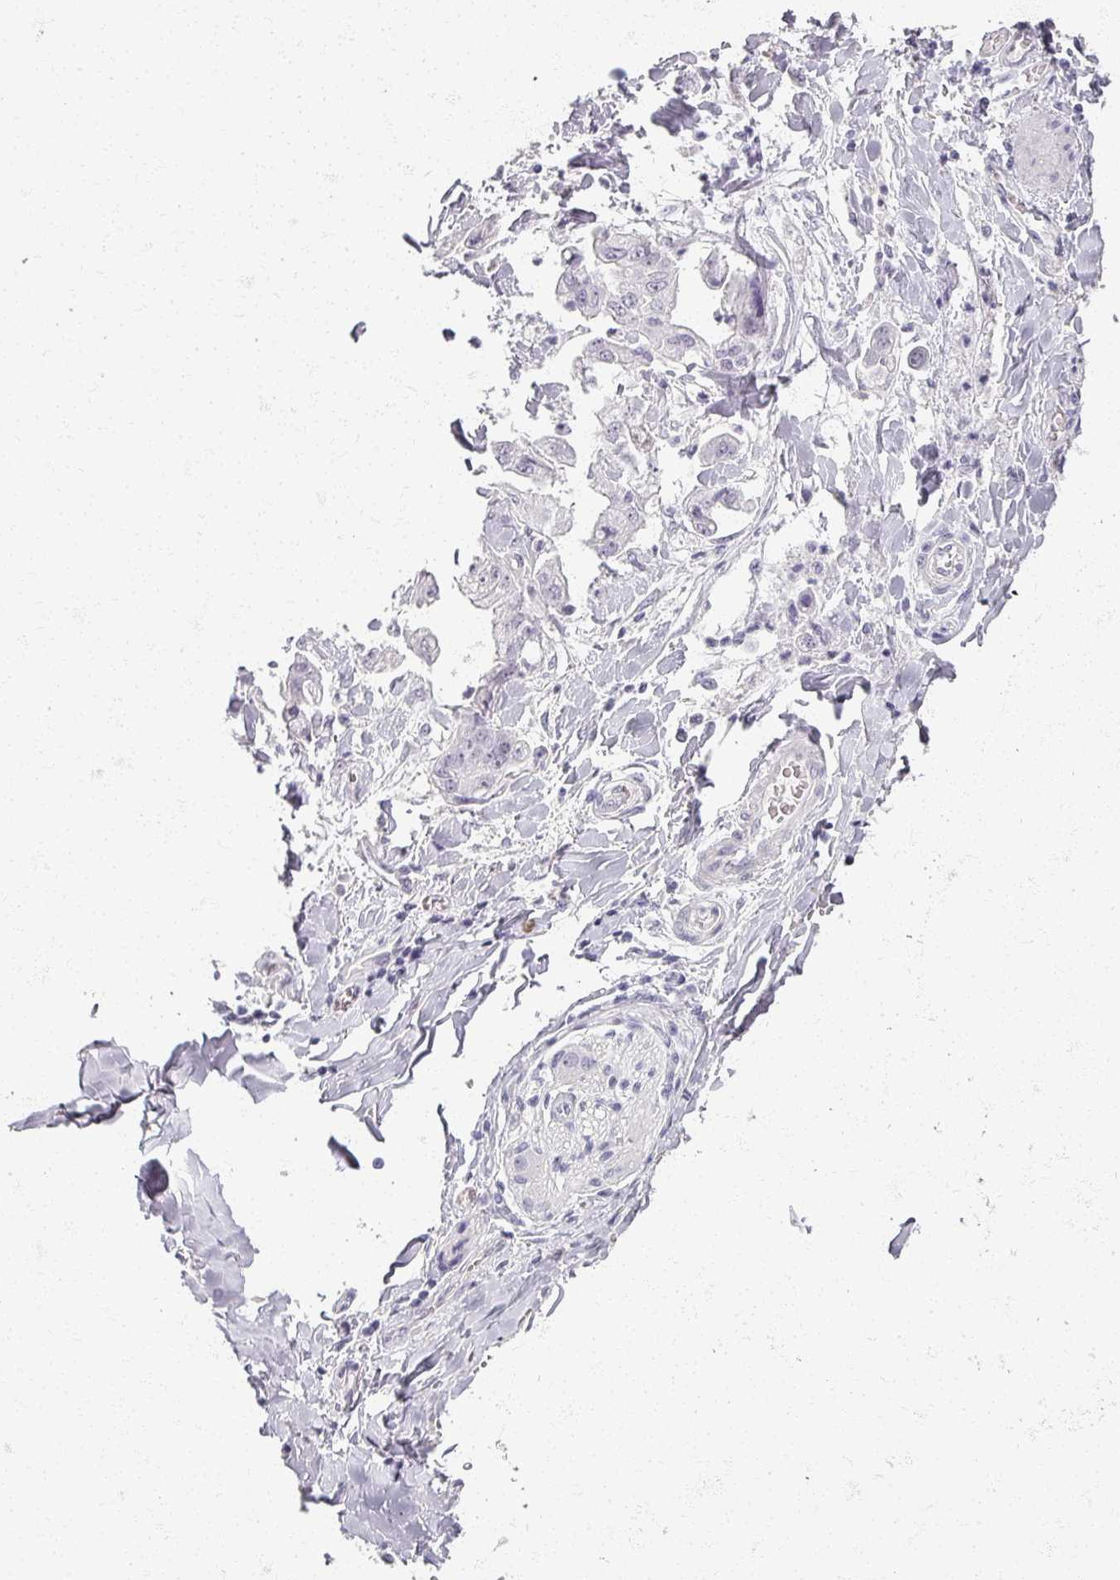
{"staining": {"intensity": "negative", "quantity": "none", "location": "none"}, "tissue": "stomach cancer", "cell_type": "Tumor cells", "image_type": "cancer", "snomed": [{"axis": "morphology", "description": "Adenocarcinoma, NOS"}, {"axis": "topography", "description": "Stomach"}], "caption": "A photomicrograph of human stomach cancer (adenocarcinoma) is negative for staining in tumor cells.", "gene": "RFPL2", "patient": {"sex": "male", "age": 62}}